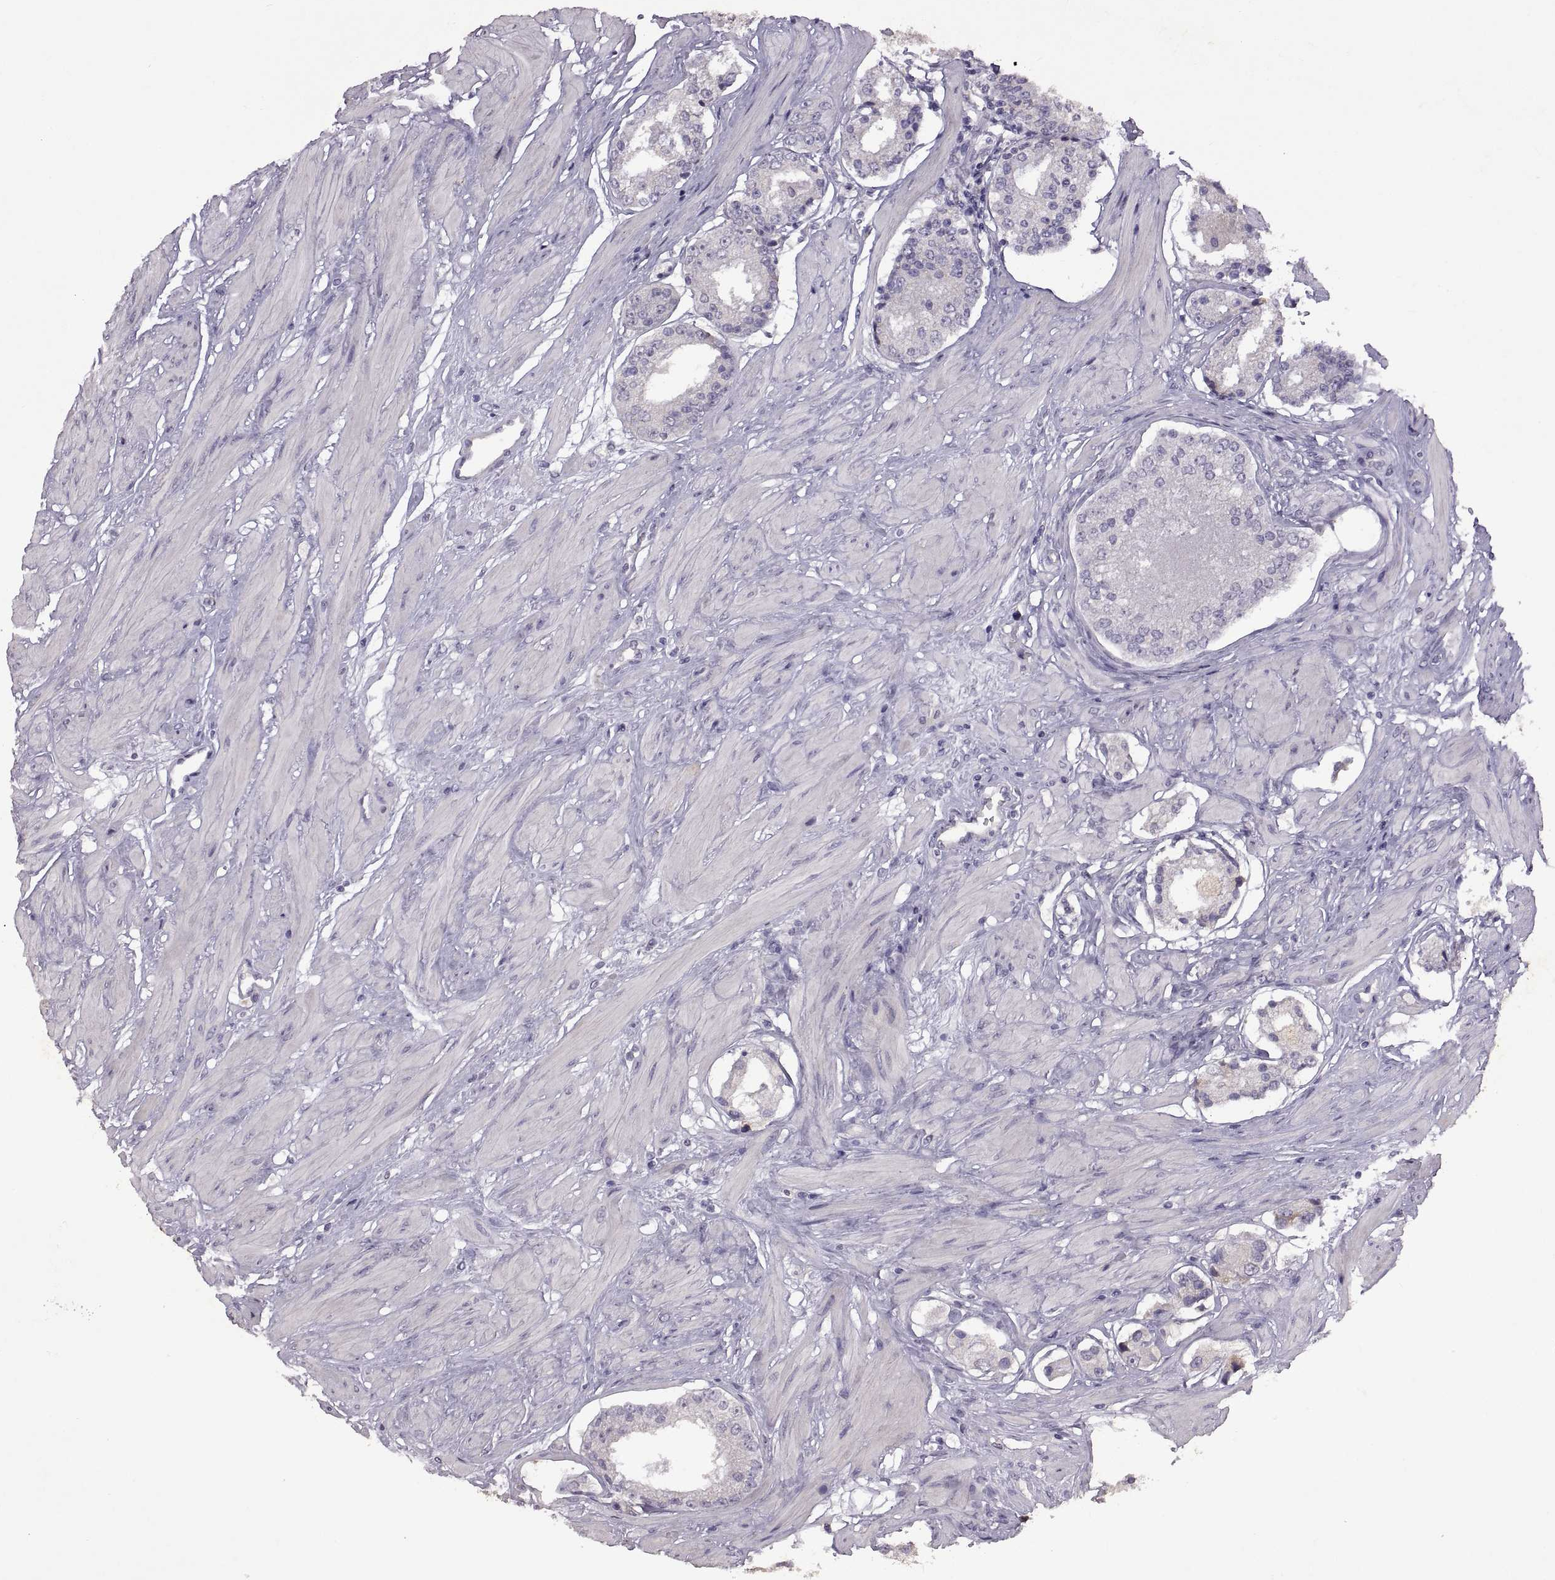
{"staining": {"intensity": "negative", "quantity": "none", "location": "none"}, "tissue": "prostate cancer", "cell_type": "Tumor cells", "image_type": "cancer", "snomed": [{"axis": "morphology", "description": "Adenocarcinoma, Low grade"}, {"axis": "topography", "description": "Prostate"}], "caption": "This is an immunohistochemistry (IHC) histopathology image of human low-grade adenocarcinoma (prostate). There is no positivity in tumor cells.", "gene": "DEFB136", "patient": {"sex": "male", "age": 60}}